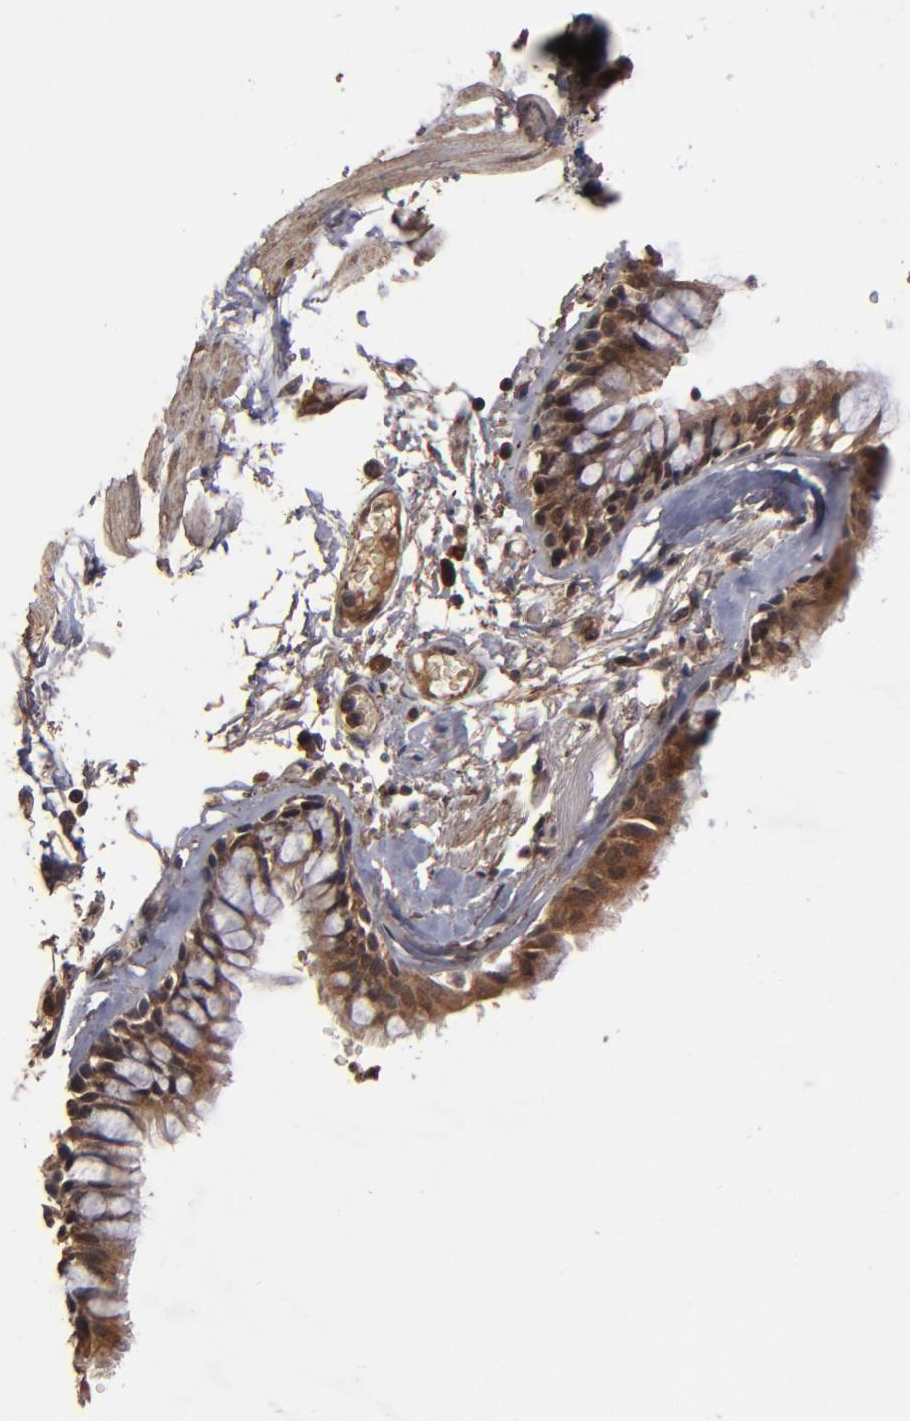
{"staining": {"intensity": "moderate", "quantity": ">75%", "location": "cytoplasmic/membranous"}, "tissue": "bronchus", "cell_type": "Respiratory epithelial cells", "image_type": "normal", "snomed": [{"axis": "morphology", "description": "Normal tissue, NOS"}, {"axis": "topography", "description": "Bronchus"}, {"axis": "topography", "description": "Lung"}], "caption": "Protein staining of benign bronchus shows moderate cytoplasmic/membranous staining in about >75% of respiratory epithelial cells. The staining was performed using DAB (3,3'-diaminobenzidine) to visualize the protein expression in brown, while the nuclei were stained in blue with hematoxylin (Magnification: 20x).", "gene": "NXF2B", "patient": {"sex": "female", "age": 56}}